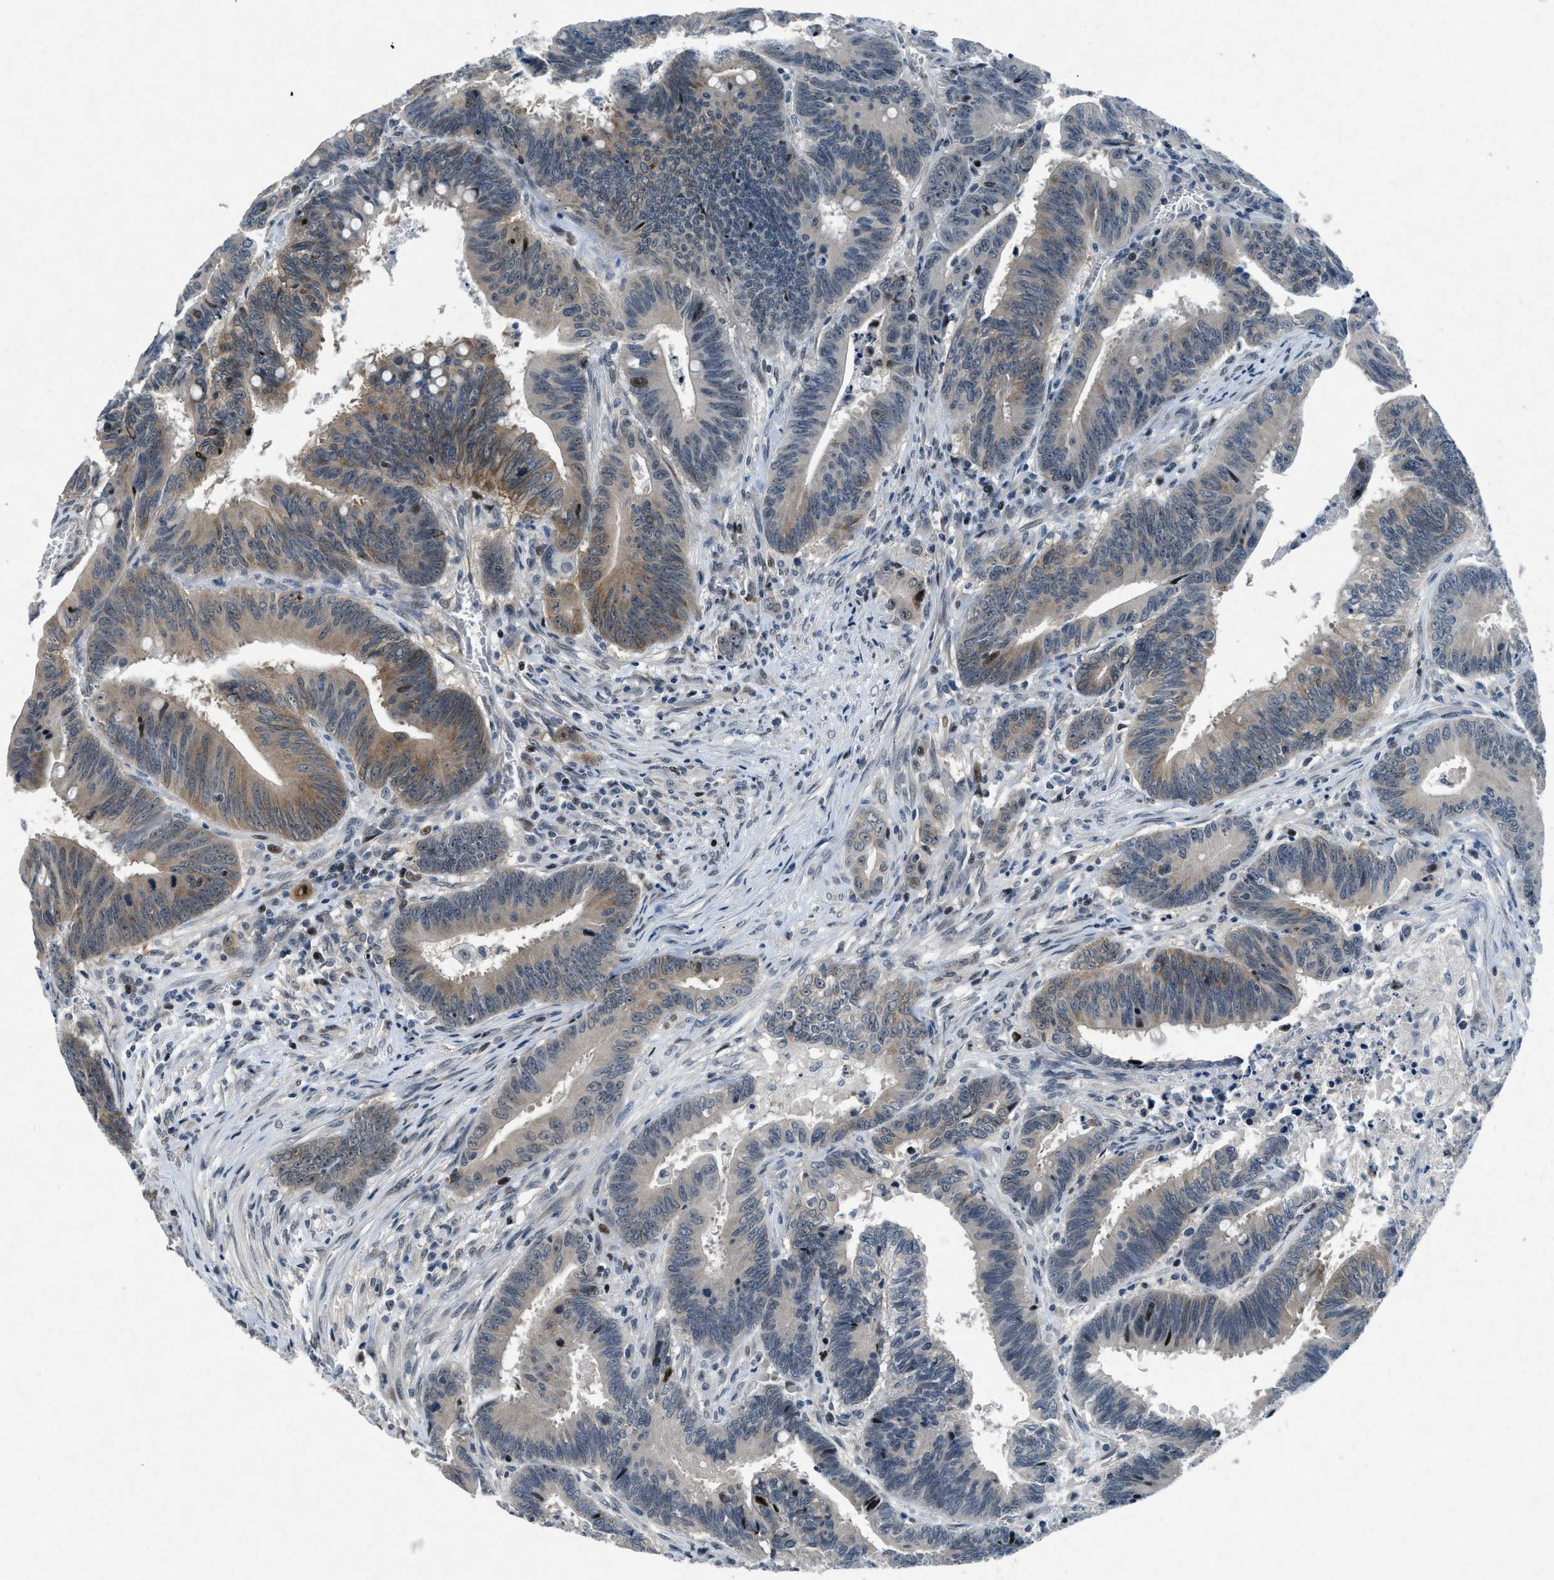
{"staining": {"intensity": "moderate", "quantity": "<25%", "location": "cytoplasmic/membranous"}, "tissue": "colorectal cancer", "cell_type": "Tumor cells", "image_type": "cancer", "snomed": [{"axis": "morphology", "description": "Adenocarcinoma, NOS"}, {"axis": "topography", "description": "Colon"}], "caption": "The photomicrograph reveals staining of colorectal cancer, revealing moderate cytoplasmic/membranous protein staining (brown color) within tumor cells.", "gene": "PHLDA1", "patient": {"sex": "male", "age": 45}}